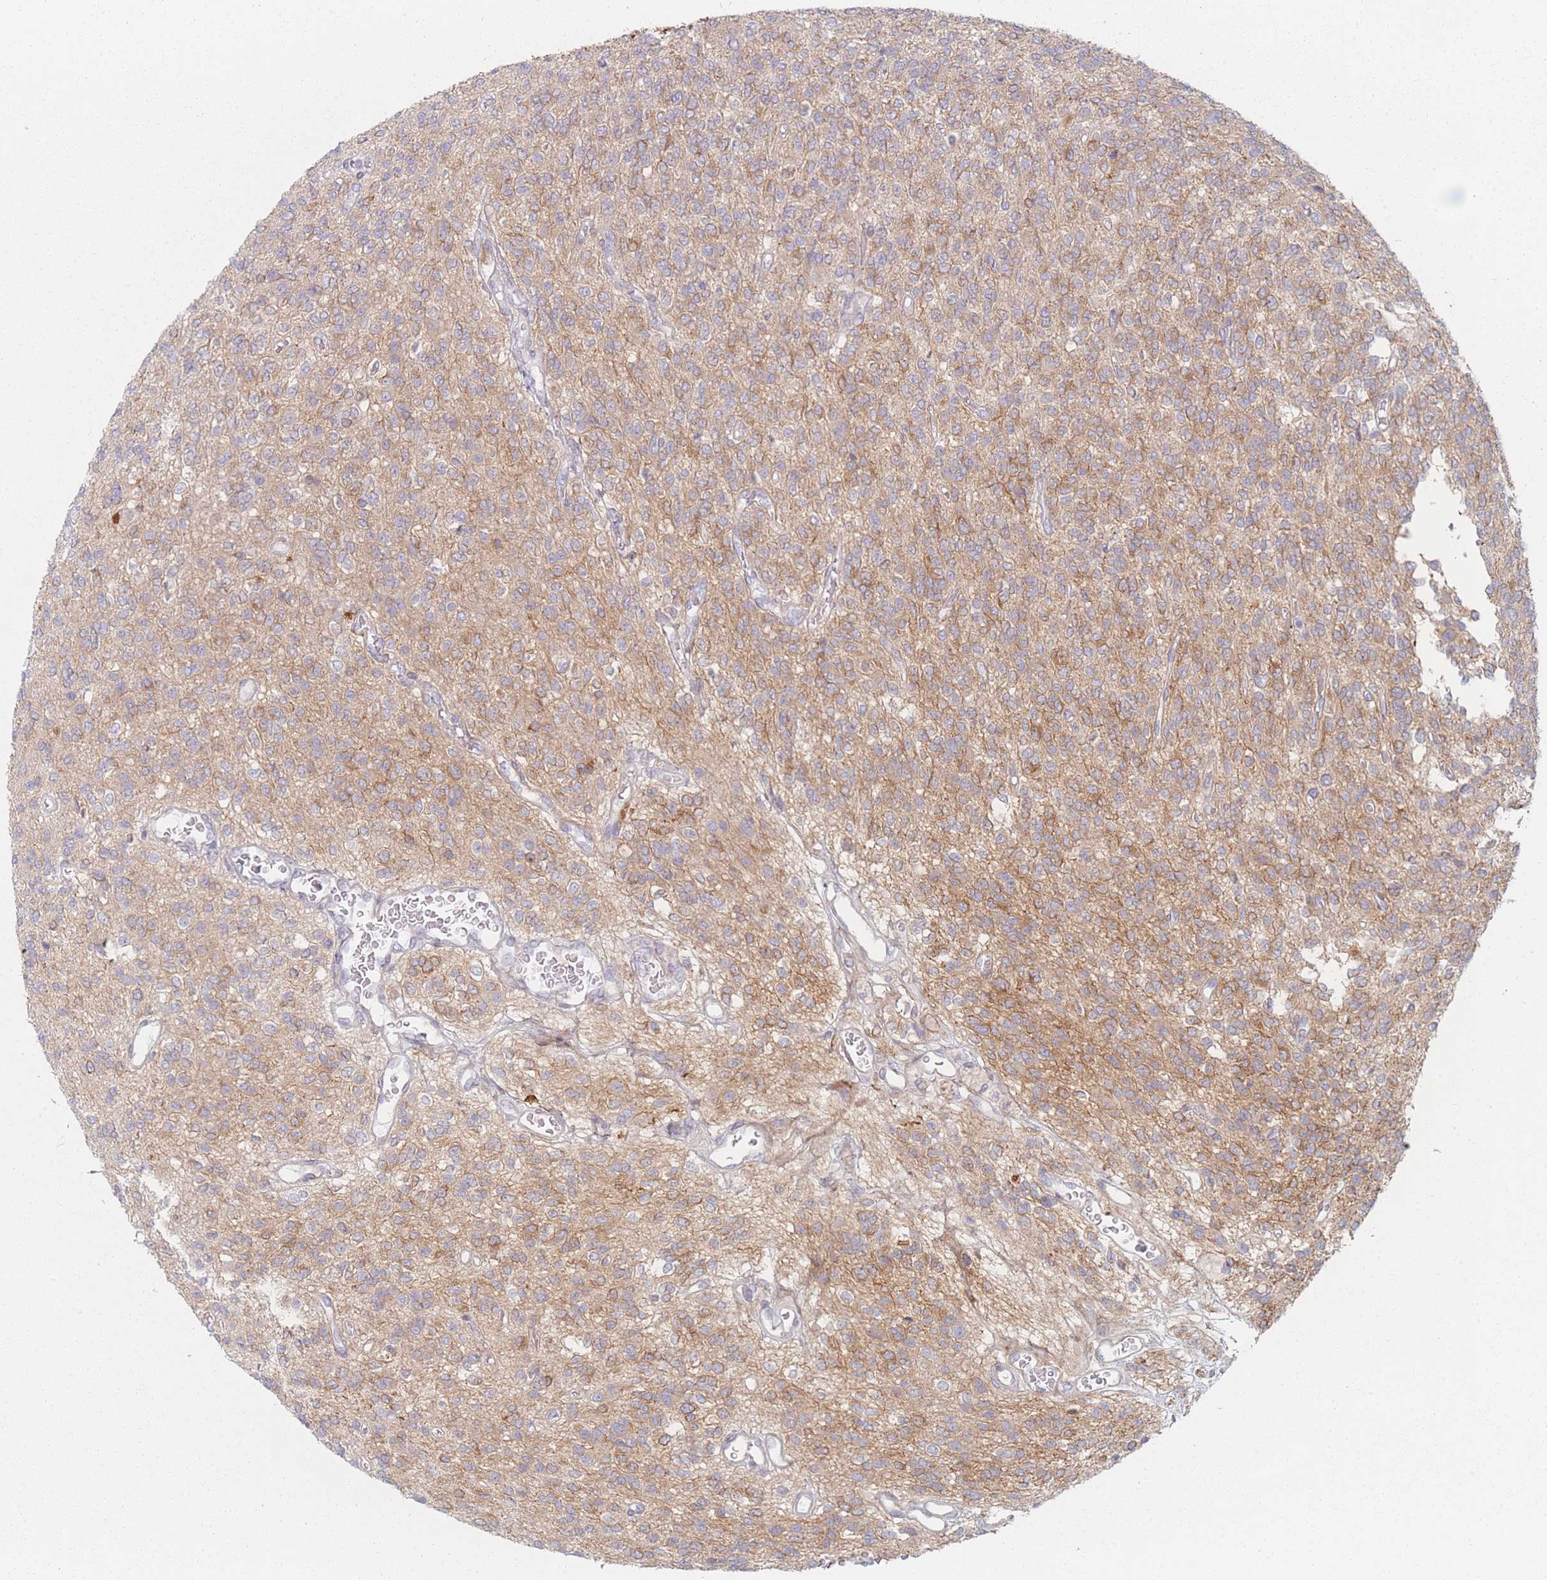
{"staining": {"intensity": "moderate", "quantity": ">75%", "location": "cytoplasmic/membranous"}, "tissue": "glioma", "cell_type": "Tumor cells", "image_type": "cancer", "snomed": [{"axis": "morphology", "description": "Glioma, malignant, High grade"}, {"axis": "topography", "description": "Brain"}], "caption": "Immunohistochemical staining of human malignant glioma (high-grade) demonstrates medium levels of moderate cytoplasmic/membranous protein positivity in about >75% of tumor cells.", "gene": "RNF4", "patient": {"sex": "male", "age": 34}}